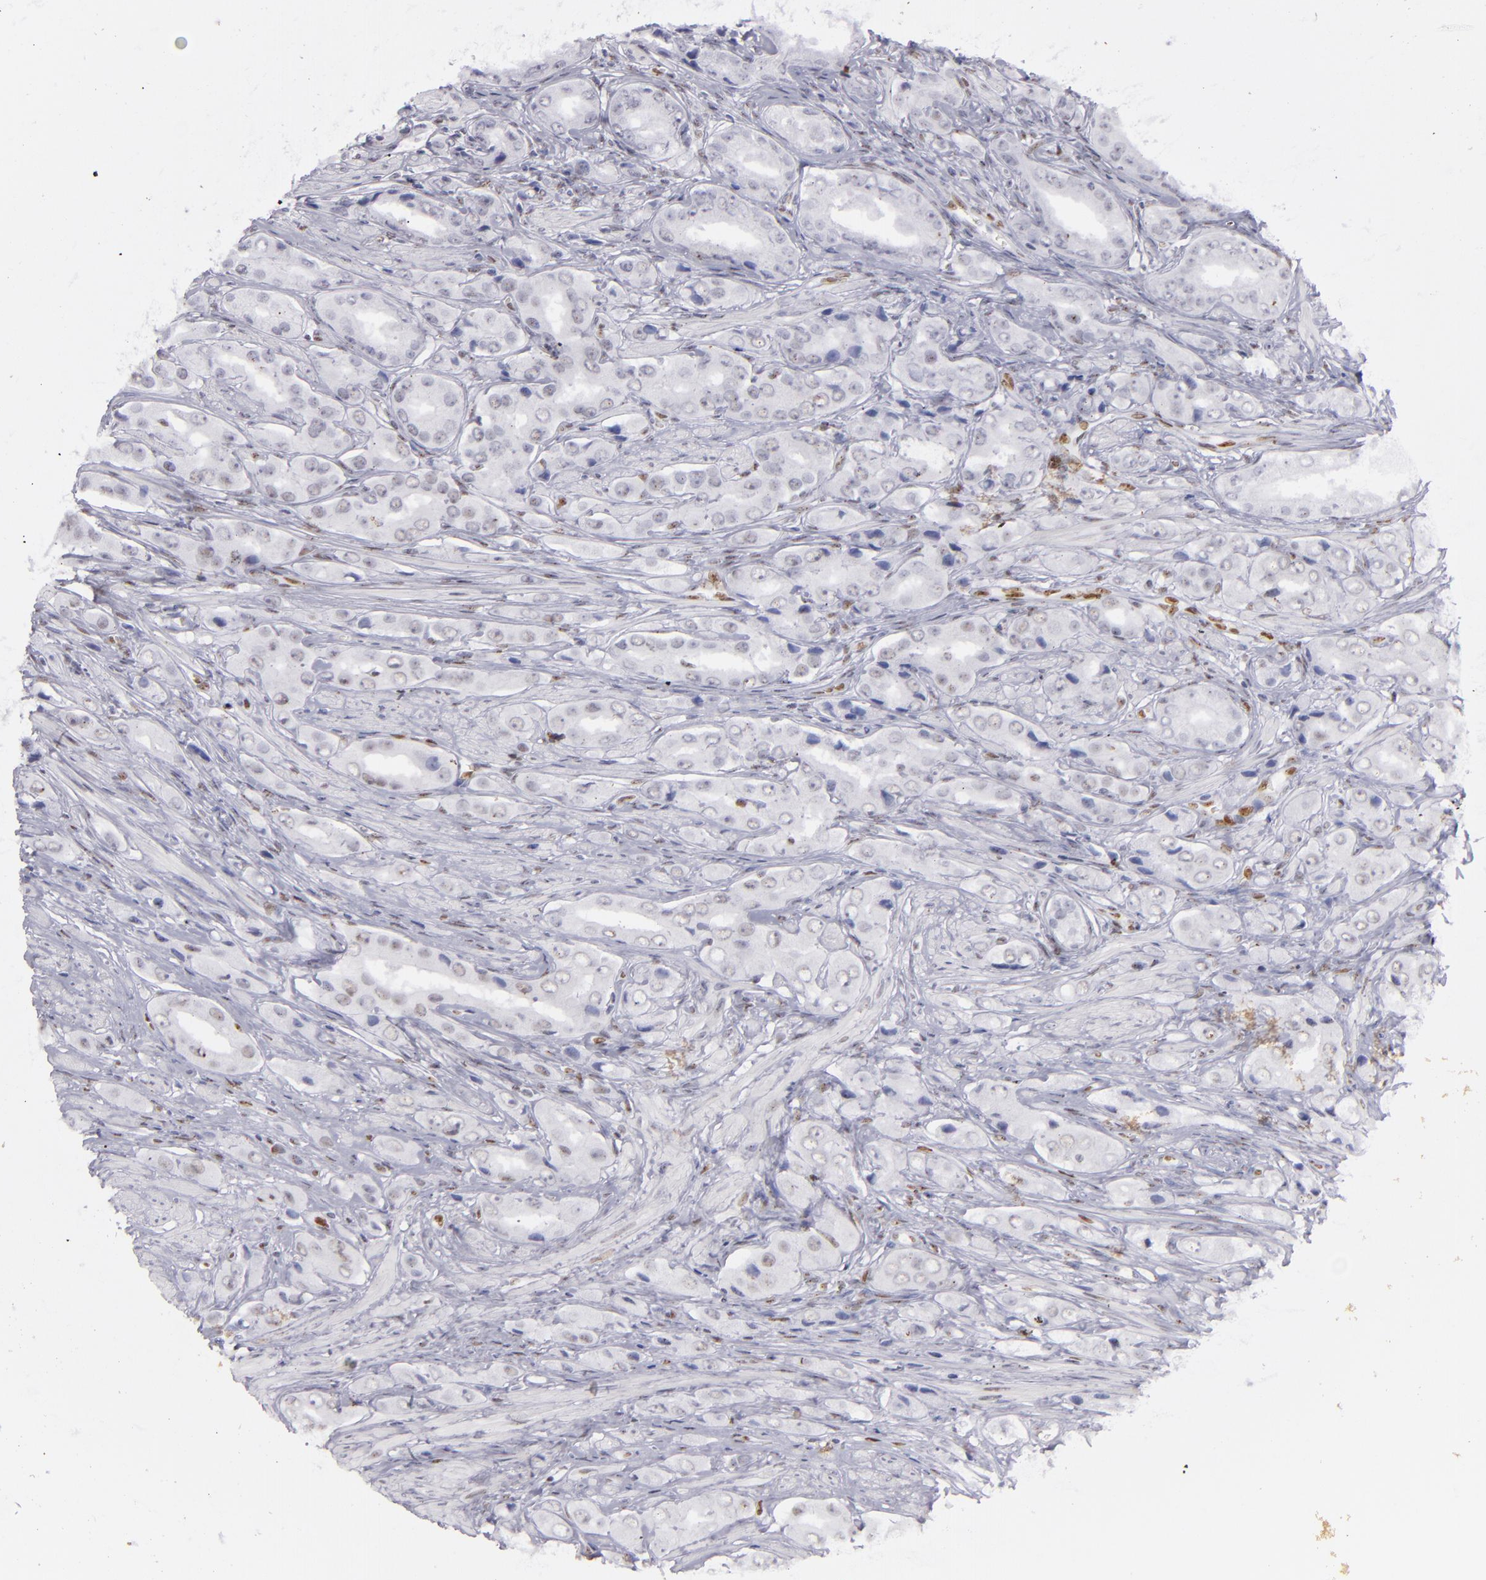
{"staining": {"intensity": "negative", "quantity": "none", "location": "none"}, "tissue": "prostate cancer", "cell_type": "Tumor cells", "image_type": "cancer", "snomed": [{"axis": "morphology", "description": "Adenocarcinoma, Medium grade"}, {"axis": "topography", "description": "Prostate"}], "caption": "Prostate cancer (adenocarcinoma (medium-grade)) was stained to show a protein in brown. There is no significant staining in tumor cells. (Stains: DAB (3,3'-diaminobenzidine) immunohistochemistry (IHC) with hematoxylin counter stain, Microscopy: brightfield microscopy at high magnification).", "gene": "TOP3A", "patient": {"sex": "male", "age": 53}}